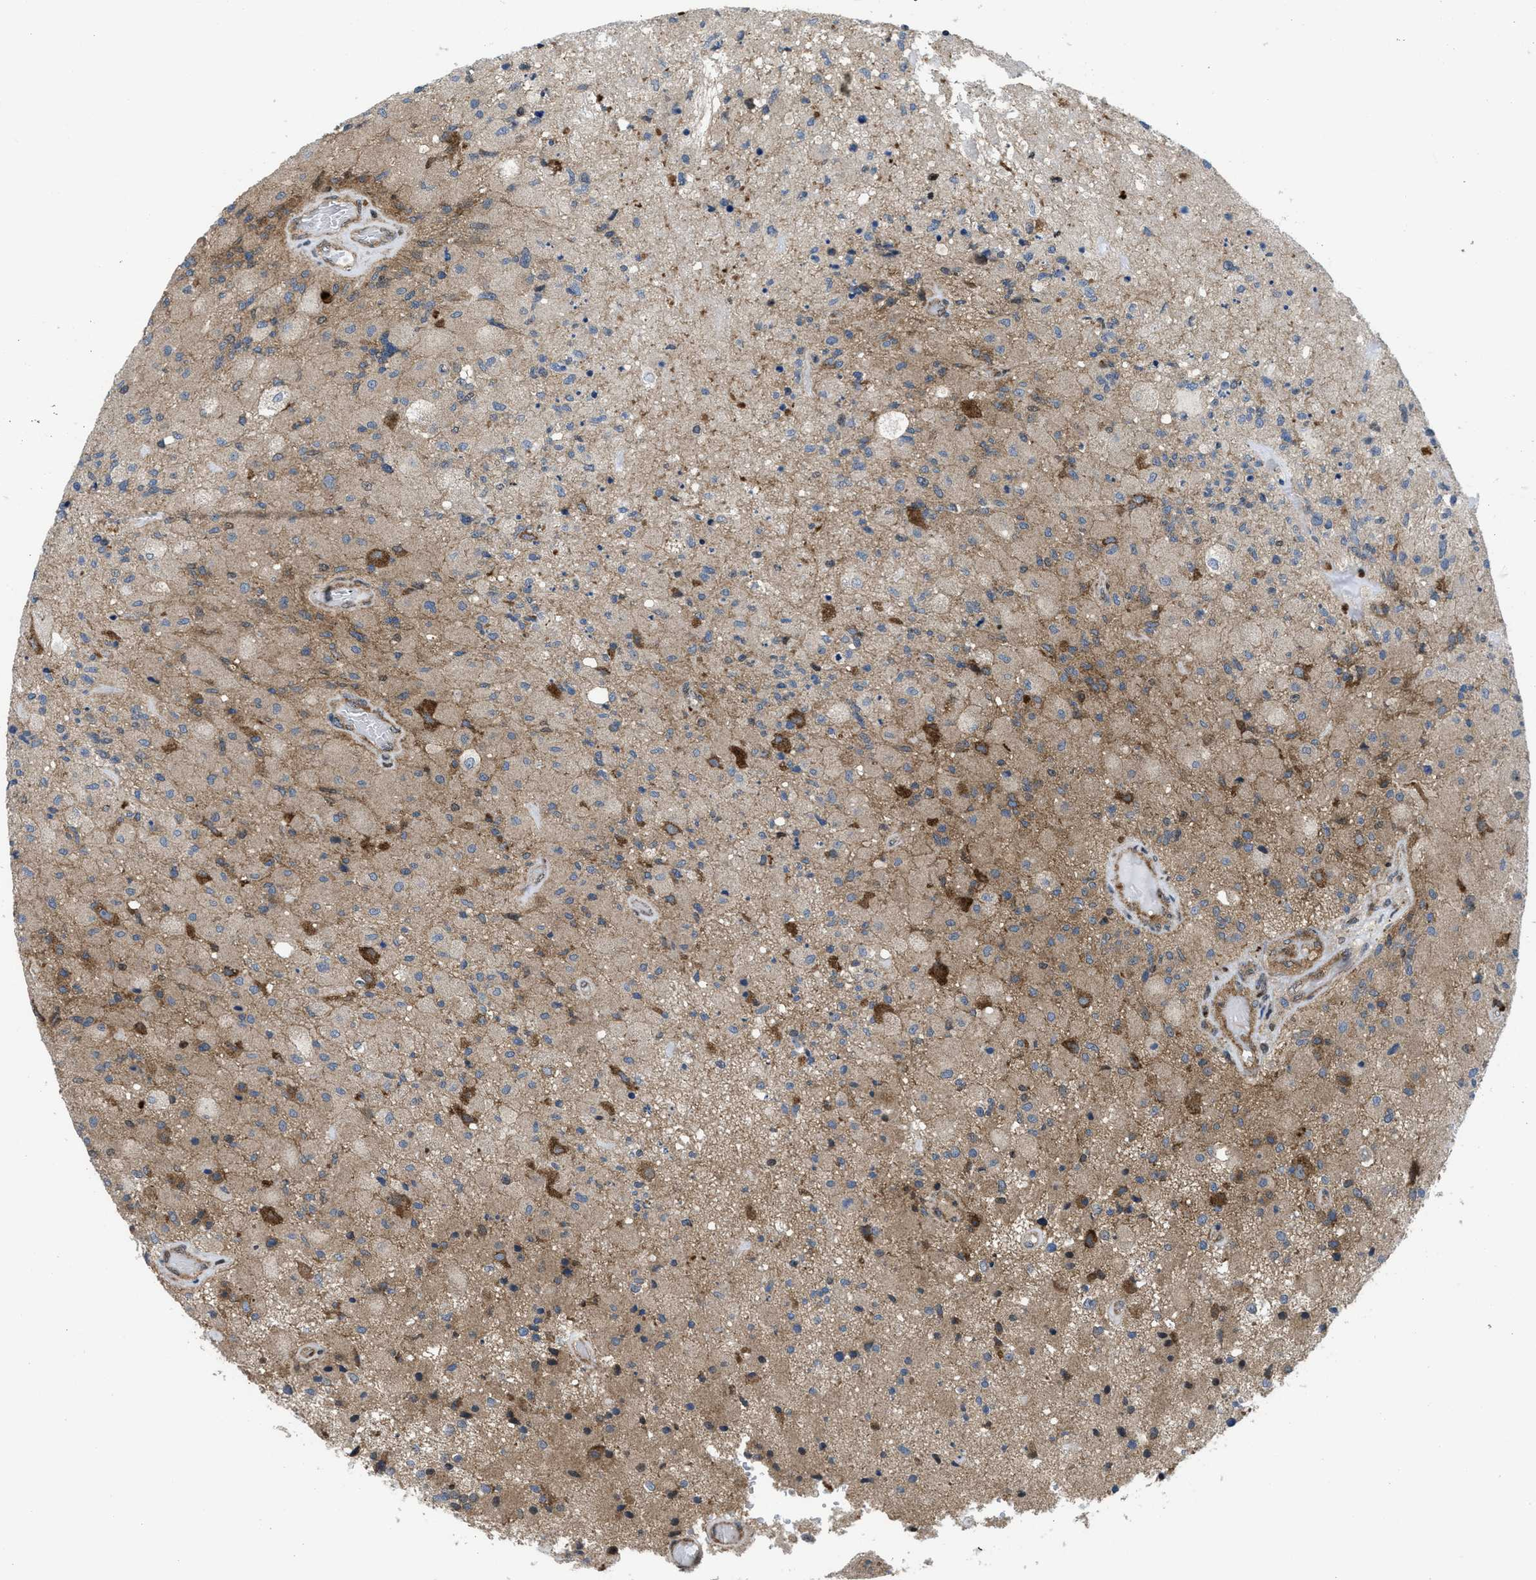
{"staining": {"intensity": "moderate", "quantity": "<25%", "location": "cytoplasmic/membranous"}, "tissue": "glioma", "cell_type": "Tumor cells", "image_type": "cancer", "snomed": [{"axis": "morphology", "description": "Normal tissue, NOS"}, {"axis": "morphology", "description": "Glioma, malignant, High grade"}, {"axis": "topography", "description": "Cerebral cortex"}], "caption": "Protein staining of glioma tissue exhibits moderate cytoplasmic/membranous expression in about <25% of tumor cells.", "gene": "PPP2CB", "patient": {"sex": "male", "age": 77}}